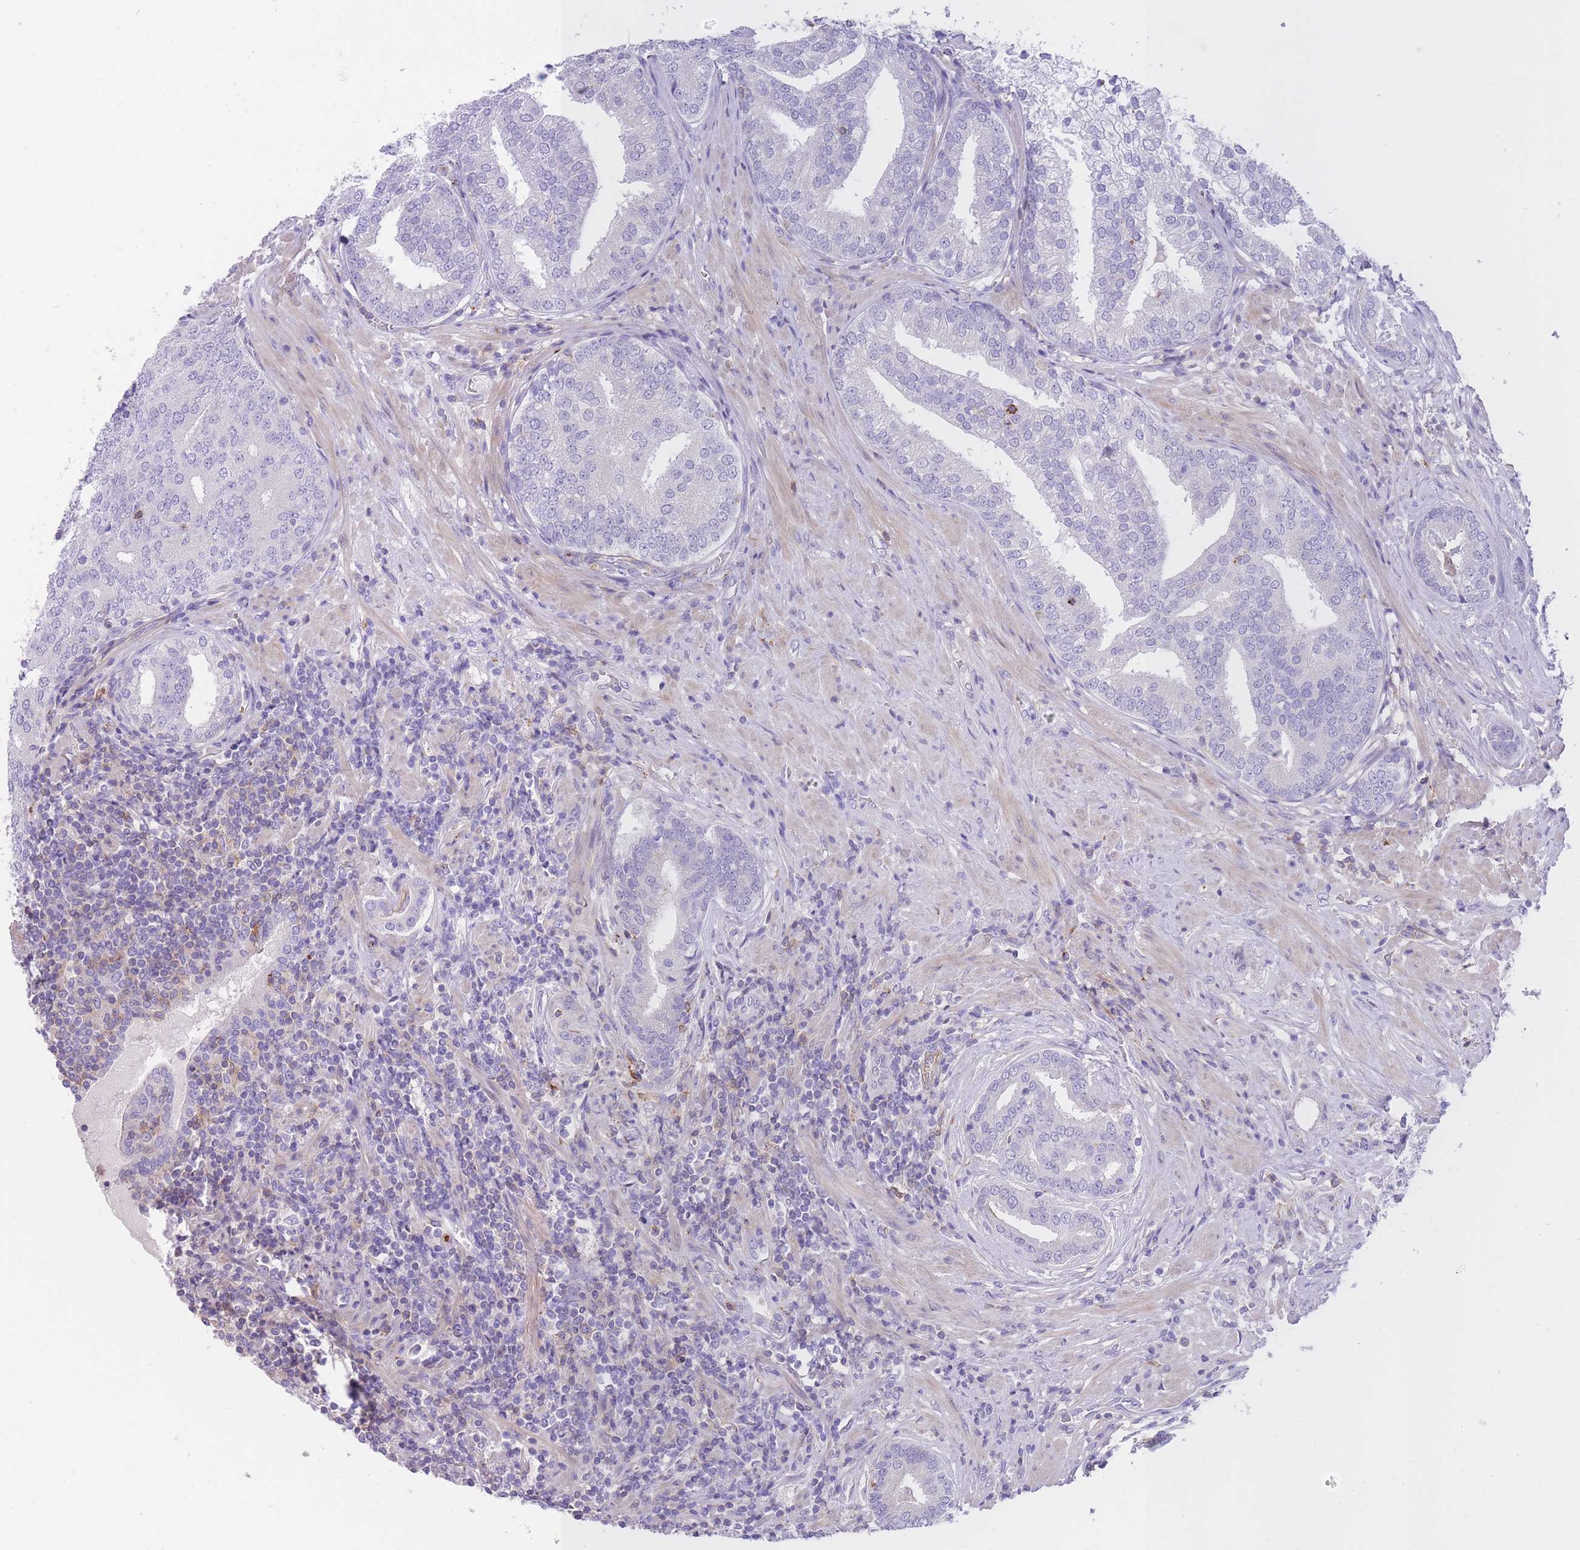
{"staining": {"intensity": "negative", "quantity": "none", "location": "none"}, "tissue": "prostate cancer", "cell_type": "Tumor cells", "image_type": "cancer", "snomed": [{"axis": "morphology", "description": "Adenocarcinoma, High grade"}, {"axis": "topography", "description": "Prostate"}], "caption": "Human prostate cancer (adenocarcinoma (high-grade)) stained for a protein using IHC reveals no expression in tumor cells.", "gene": "LDB3", "patient": {"sex": "male", "age": 55}}